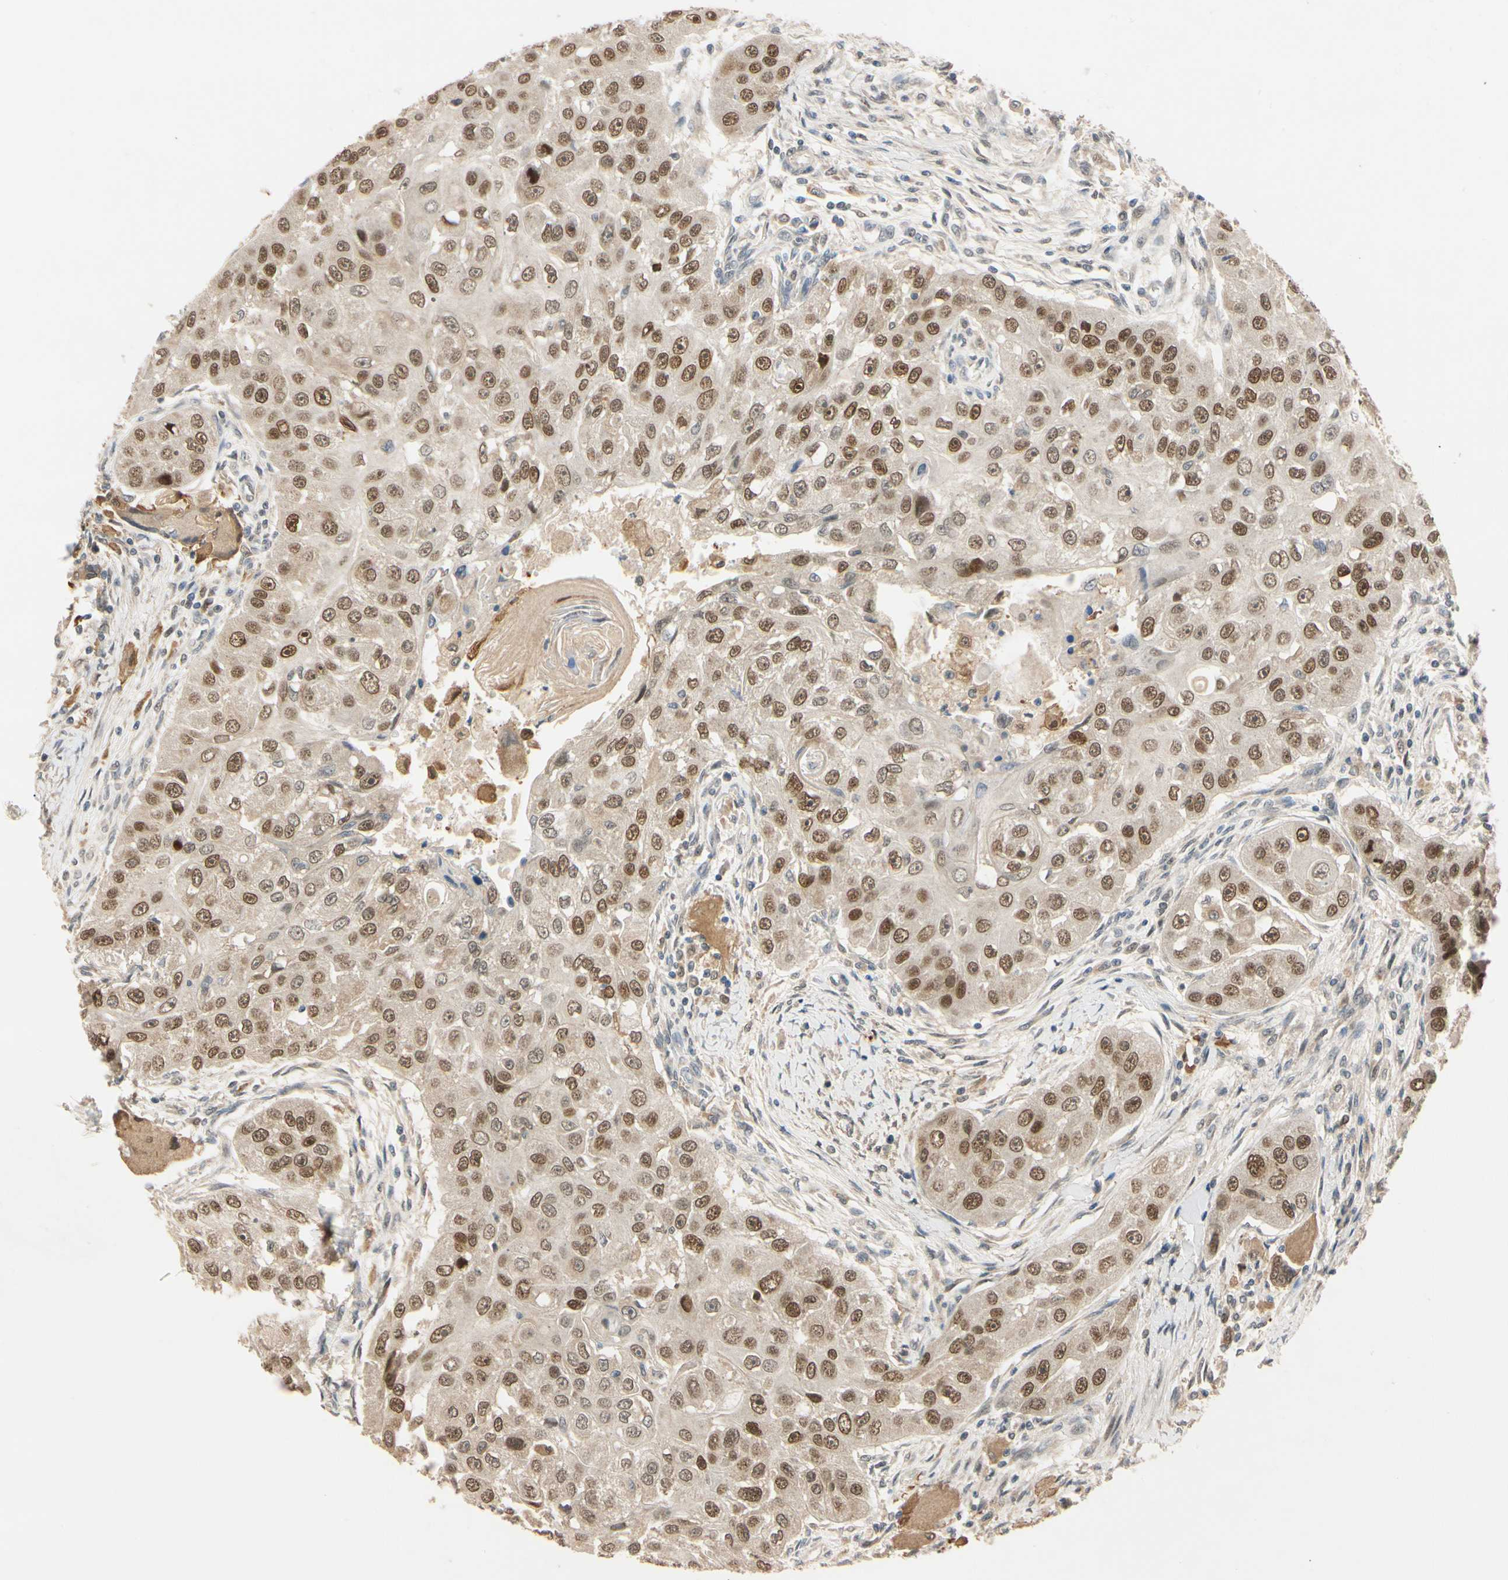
{"staining": {"intensity": "strong", "quantity": ">75%", "location": "cytoplasmic/membranous,nuclear"}, "tissue": "head and neck cancer", "cell_type": "Tumor cells", "image_type": "cancer", "snomed": [{"axis": "morphology", "description": "Normal tissue, NOS"}, {"axis": "morphology", "description": "Squamous cell carcinoma, NOS"}, {"axis": "topography", "description": "Skeletal muscle"}, {"axis": "topography", "description": "Head-Neck"}], "caption": "Human head and neck cancer (squamous cell carcinoma) stained with a protein marker reveals strong staining in tumor cells.", "gene": "RIOX2", "patient": {"sex": "male", "age": 51}}